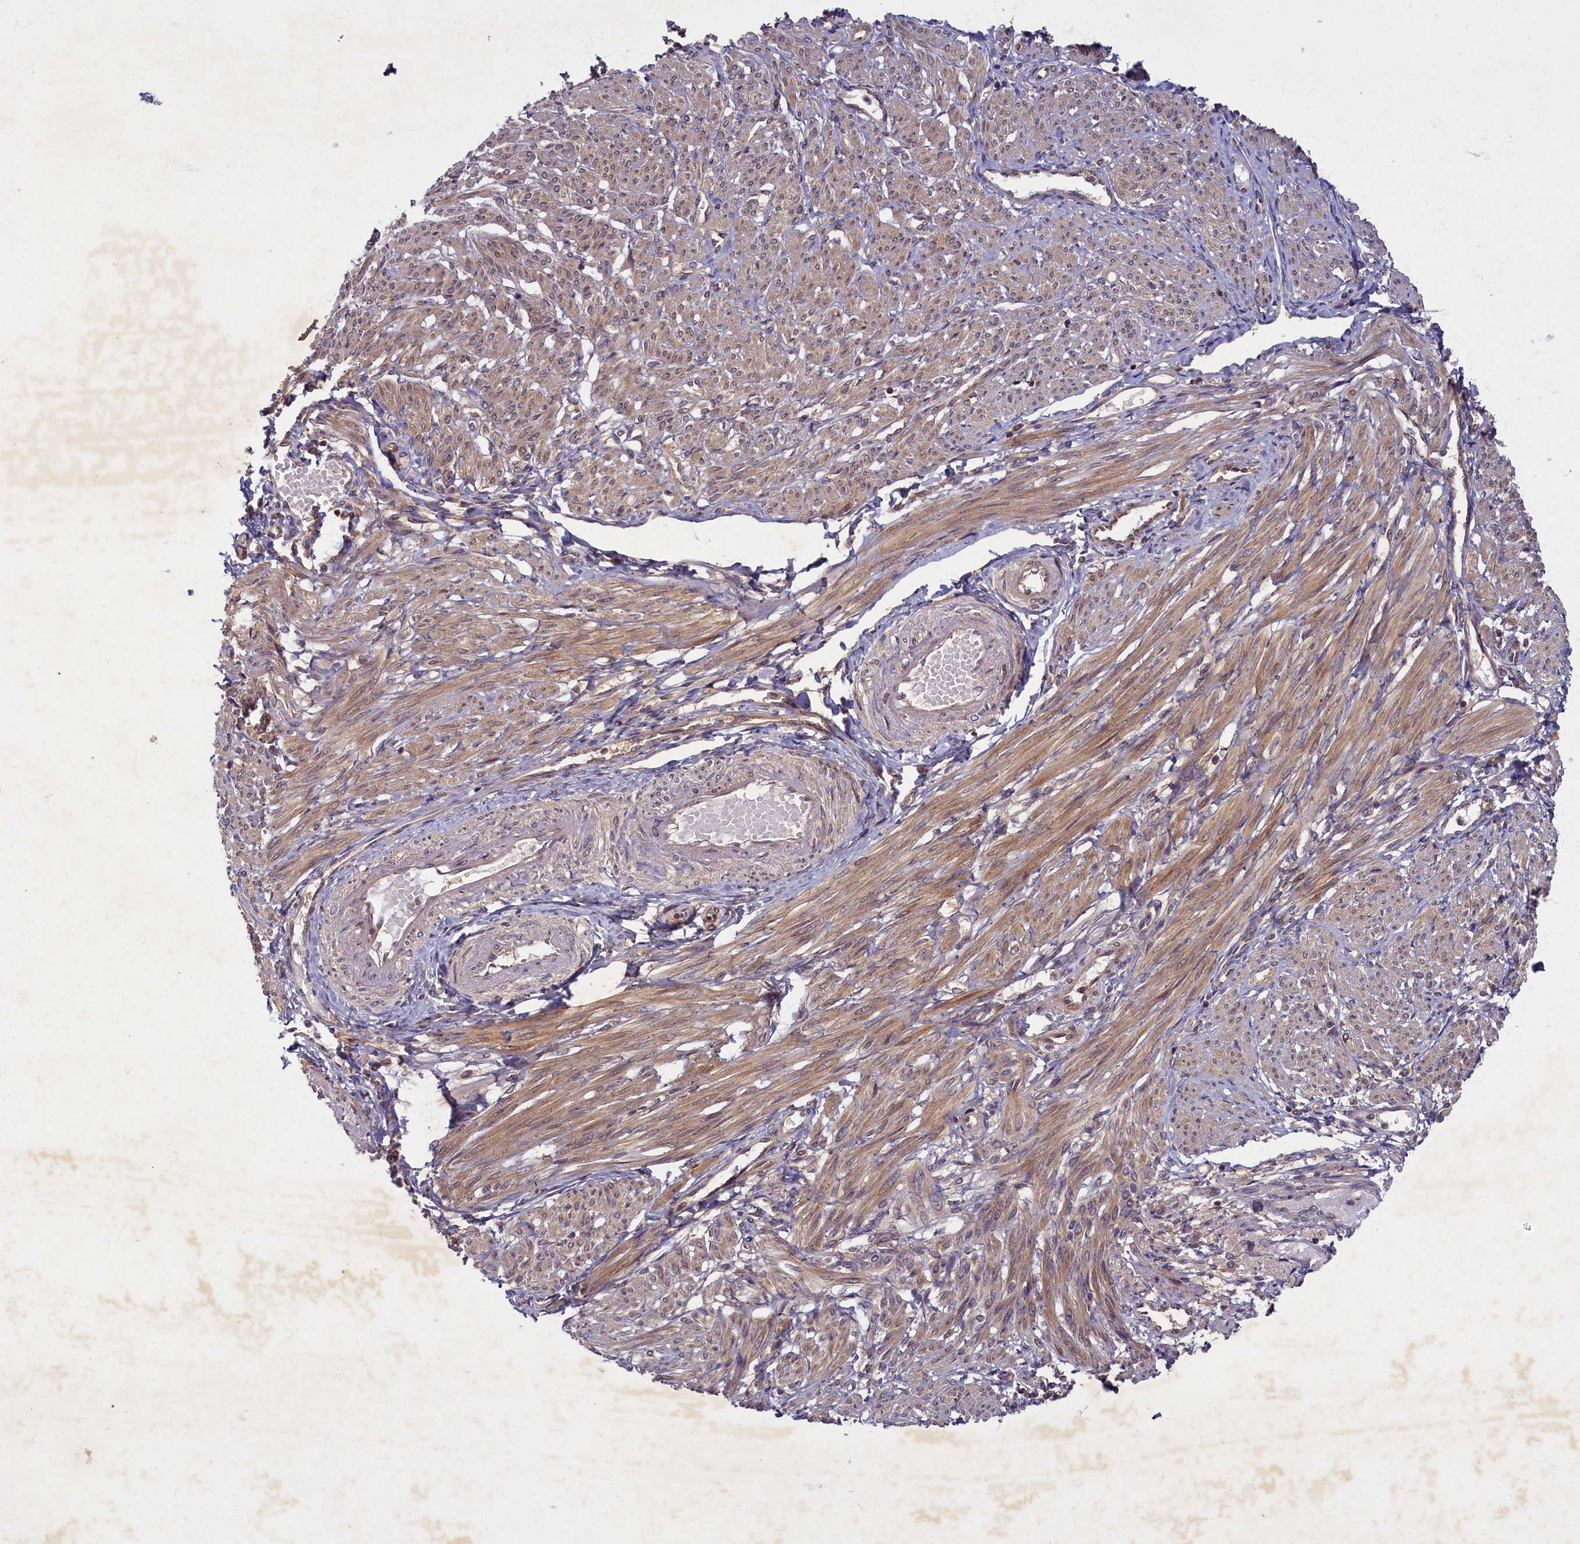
{"staining": {"intensity": "moderate", "quantity": "25%-75%", "location": "cytoplasmic/membranous"}, "tissue": "smooth muscle", "cell_type": "Smooth muscle cells", "image_type": "normal", "snomed": [{"axis": "morphology", "description": "Normal tissue, NOS"}, {"axis": "topography", "description": "Smooth muscle"}], "caption": "Brown immunohistochemical staining in normal human smooth muscle displays moderate cytoplasmic/membranous positivity in approximately 25%-75% of smooth muscle cells.", "gene": "BICD1", "patient": {"sex": "female", "age": 39}}